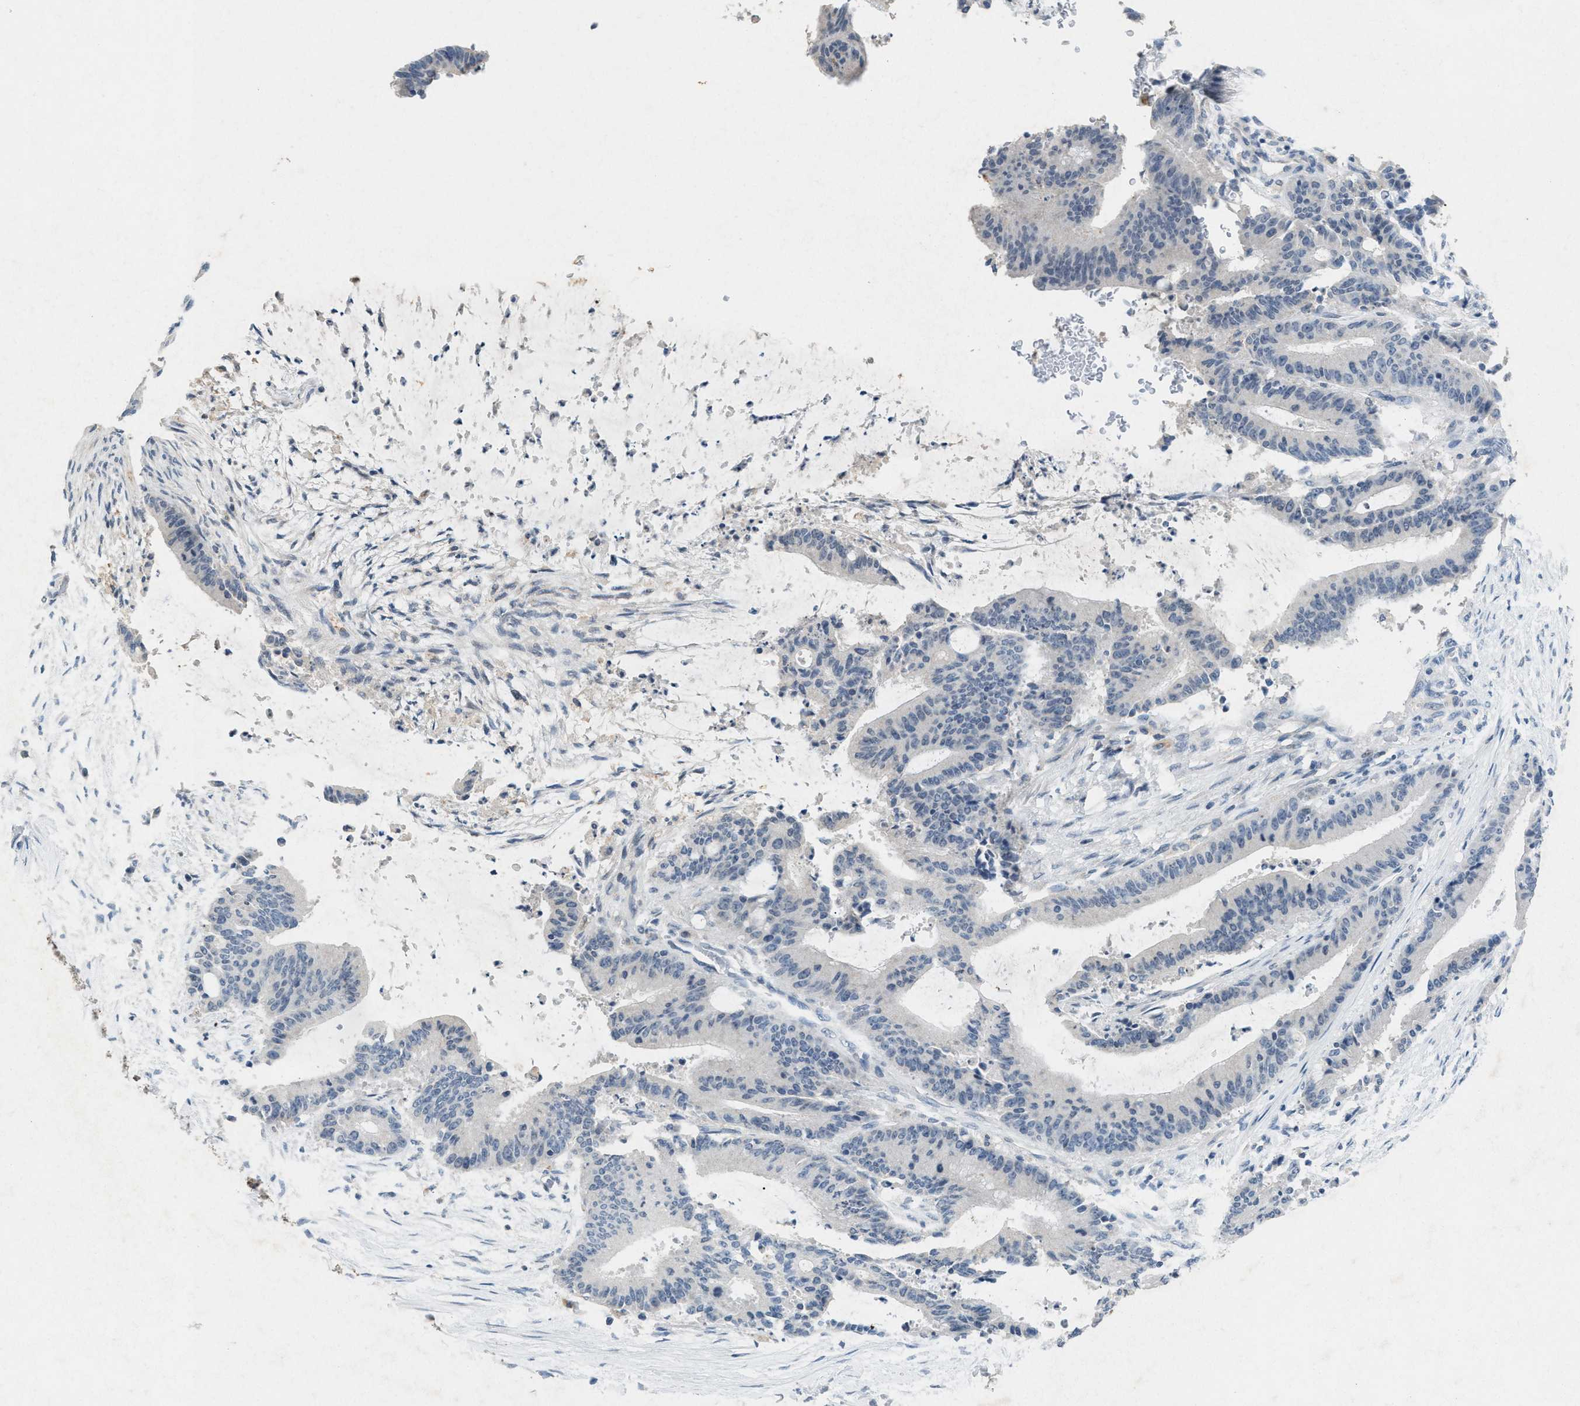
{"staining": {"intensity": "negative", "quantity": "none", "location": "none"}, "tissue": "liver cancer", "cell_type": "Tumor cells", "image_type": "cancer", "snomed": [{"axis": "morphology", "description": "Cholangiocarcinoma"}, {"axis": "topography", "description": "Liver"}], "caption": "DAB immunohistochemical staining of human liver cancer demonstrates no significant staining in tumor cells.", "gene": "SLC5A5", "patient": {"sex": "female", "age": 73}}